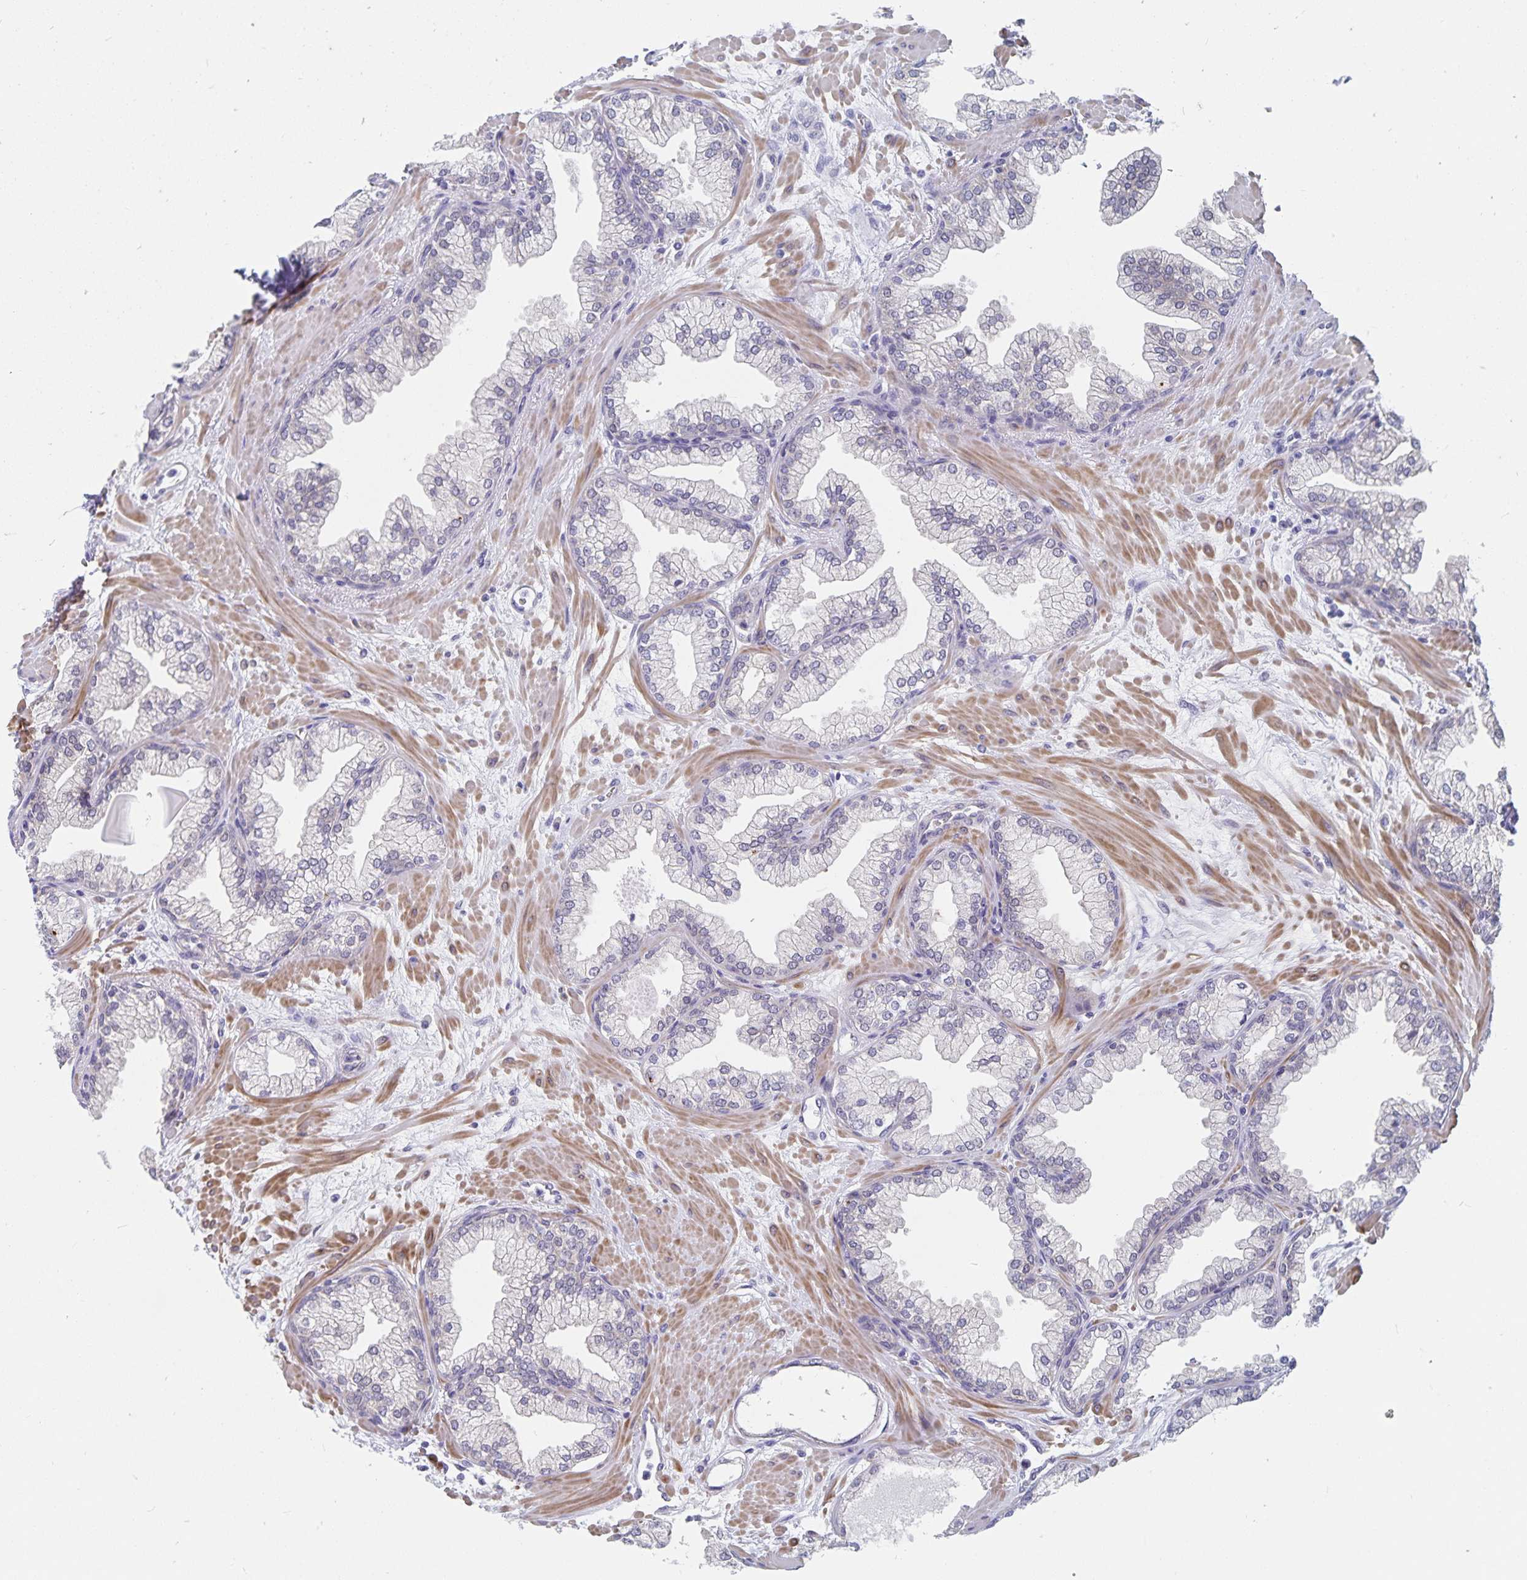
{"staining": {"intensity": "negative", "quantity": "none", "location": "none"}, "tissue": "prostate", "cell_type": "Glandular cells", "image_type": "normal", "snomed": [{"axis": "morphology", "description": "Normal tissue, NOS"}, {"axis": "topography", "description": "Prostate"}, {"axis": "topography", "description": "Peripheral nerve tissue"}], "caption": "DAB (3,3'-diaminobenzidine) immunohistochemical staining of normal prostate demonstrates no significant staining in glandular cells. (DAB (3,3'-diaminobenzidine) immunohistochemistry (IHC), high magnification).", "gene": "BAG6", "patient": {"sex": "male", "age": 61}}